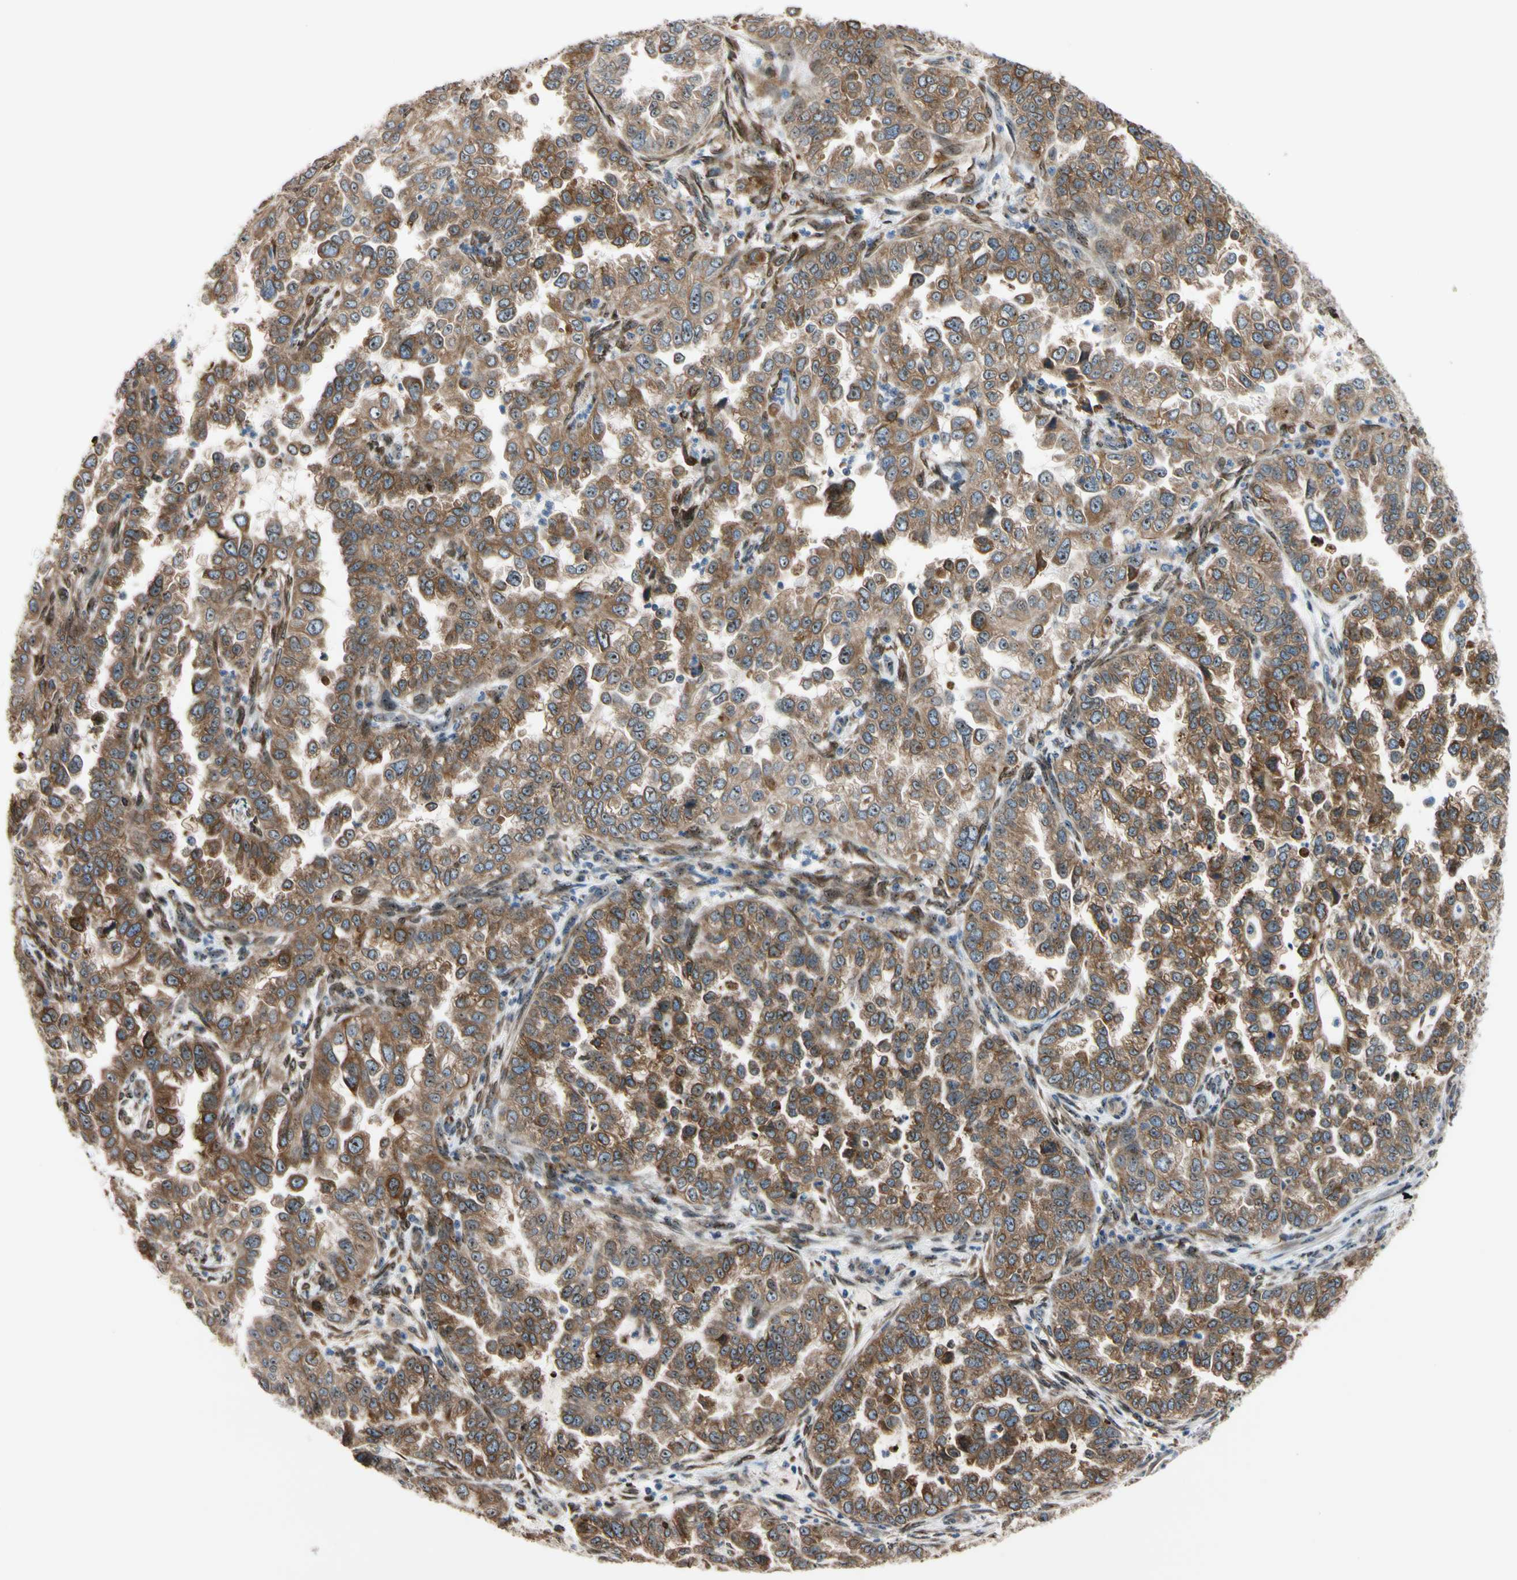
{"staining": {"intensity": "strong", "quantity": ">75%", "location": "cytoplasmic/membranous"}, "tissue": "endometrial cancer", "cell_type": "Tumor cells", "image_type": "cancer", "snomed": [{"axis": "morphology", "description": "Adenocarcinoma, NOS"}, {"axis": "topography", "description": "Endometrium"}], "caption": "A histopathology image of endometrial cancer (adenocarcinoma) stained for a protein displays strong cytoplasmic/membranous brown staining in tumor cells.", "gene": "TMED7", "patient": {"sex": "female", "age": 85}}